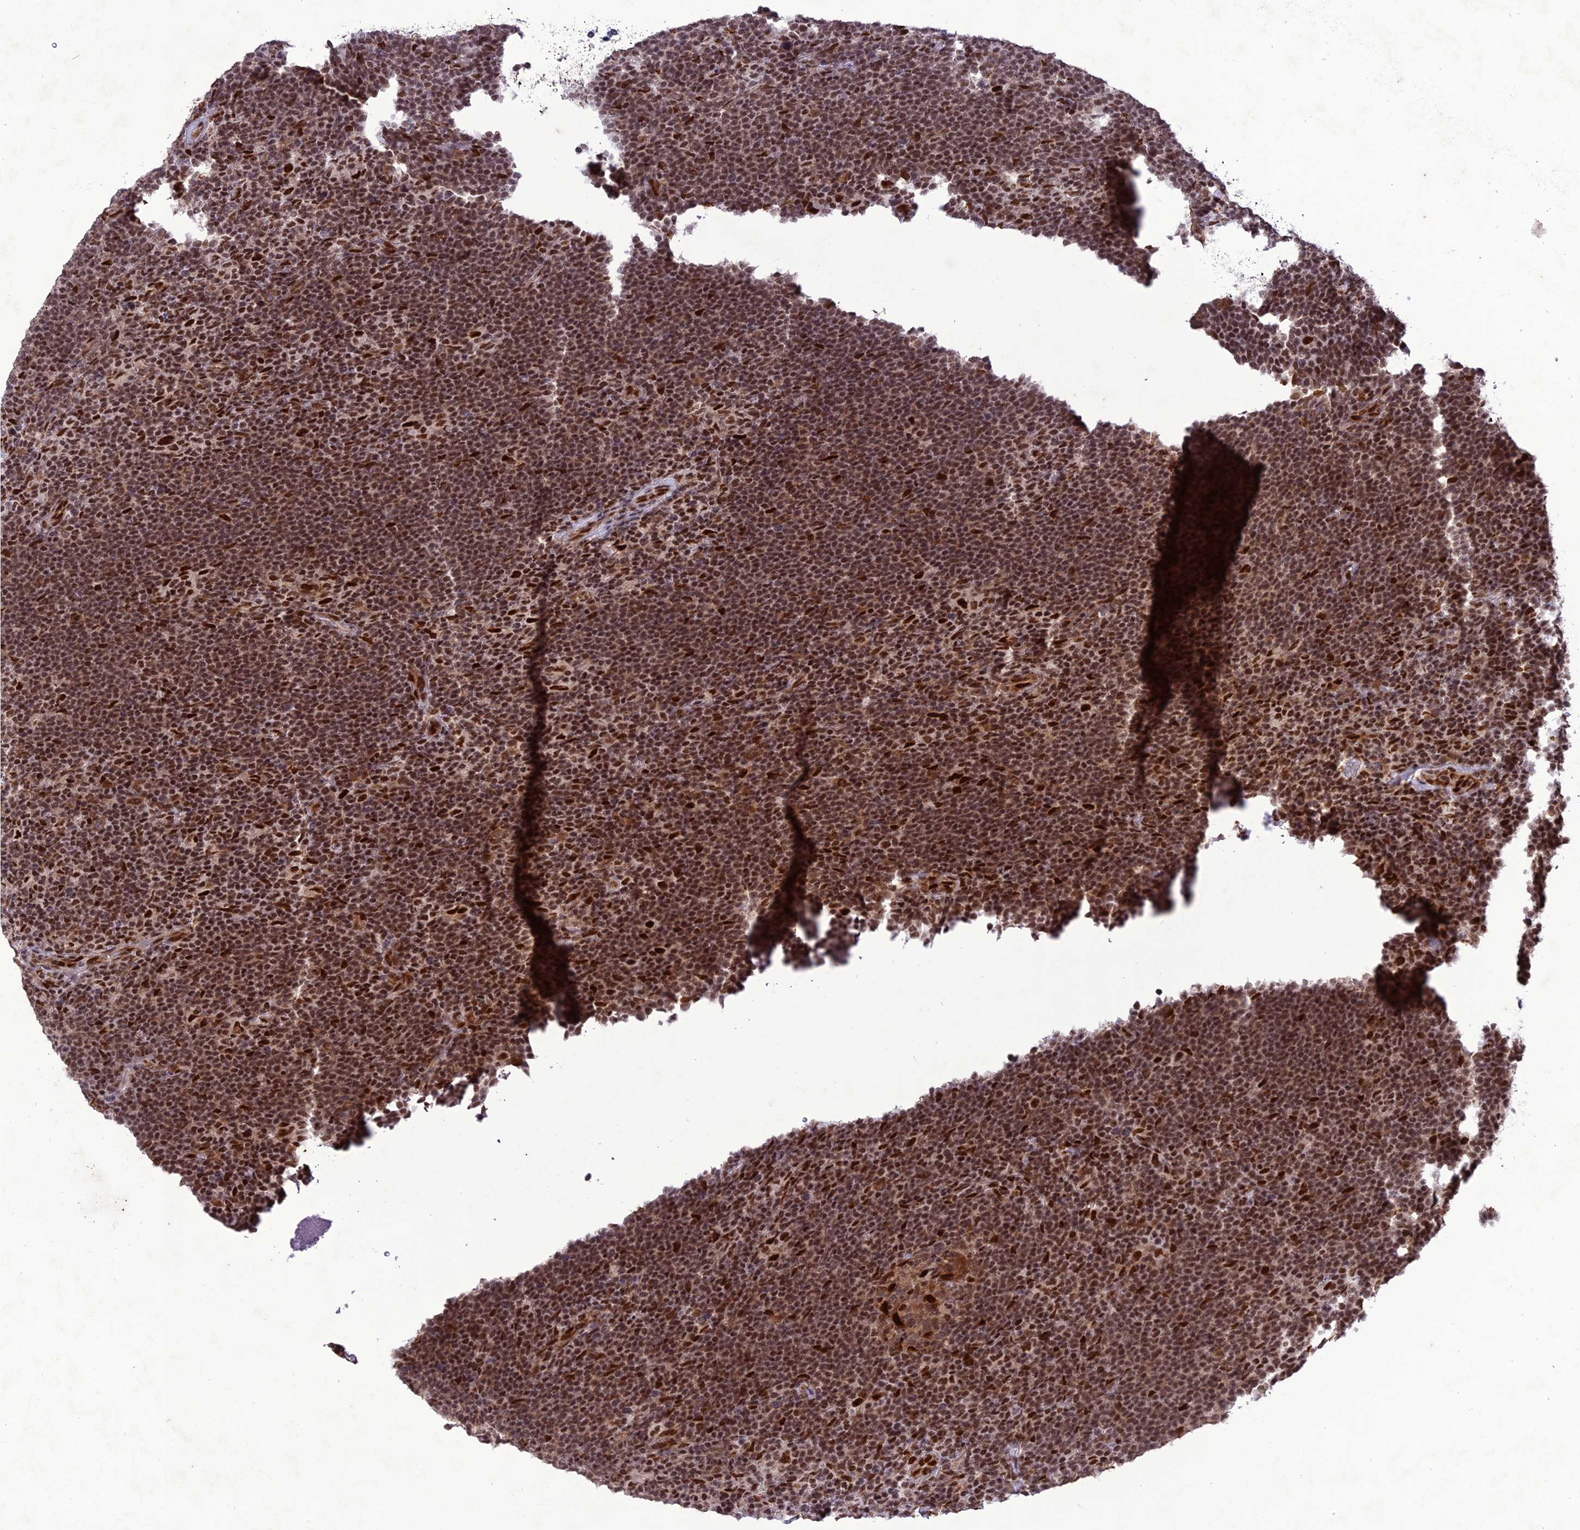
{"staining": {"intensity": "strong", "quantity": ">75%", "location": "nuclear"}, "tissue": "lymphoma", "cell_type": "Tumor cells", "image_type": "cancer", "snomed": [{"axis": "morphology", "description": "Hodgkin's disease, NOS"}, {"axis": "topography", "description": "Lymph node"}], "caption": "Lymphoma tissue exhibits strong nuclear expression in about >75% of tumor cells (Brightfield microscopy of DAB IHC at high magnification).", "gene": "DDX1", "patient": {"sex": "female", "age": 57}}